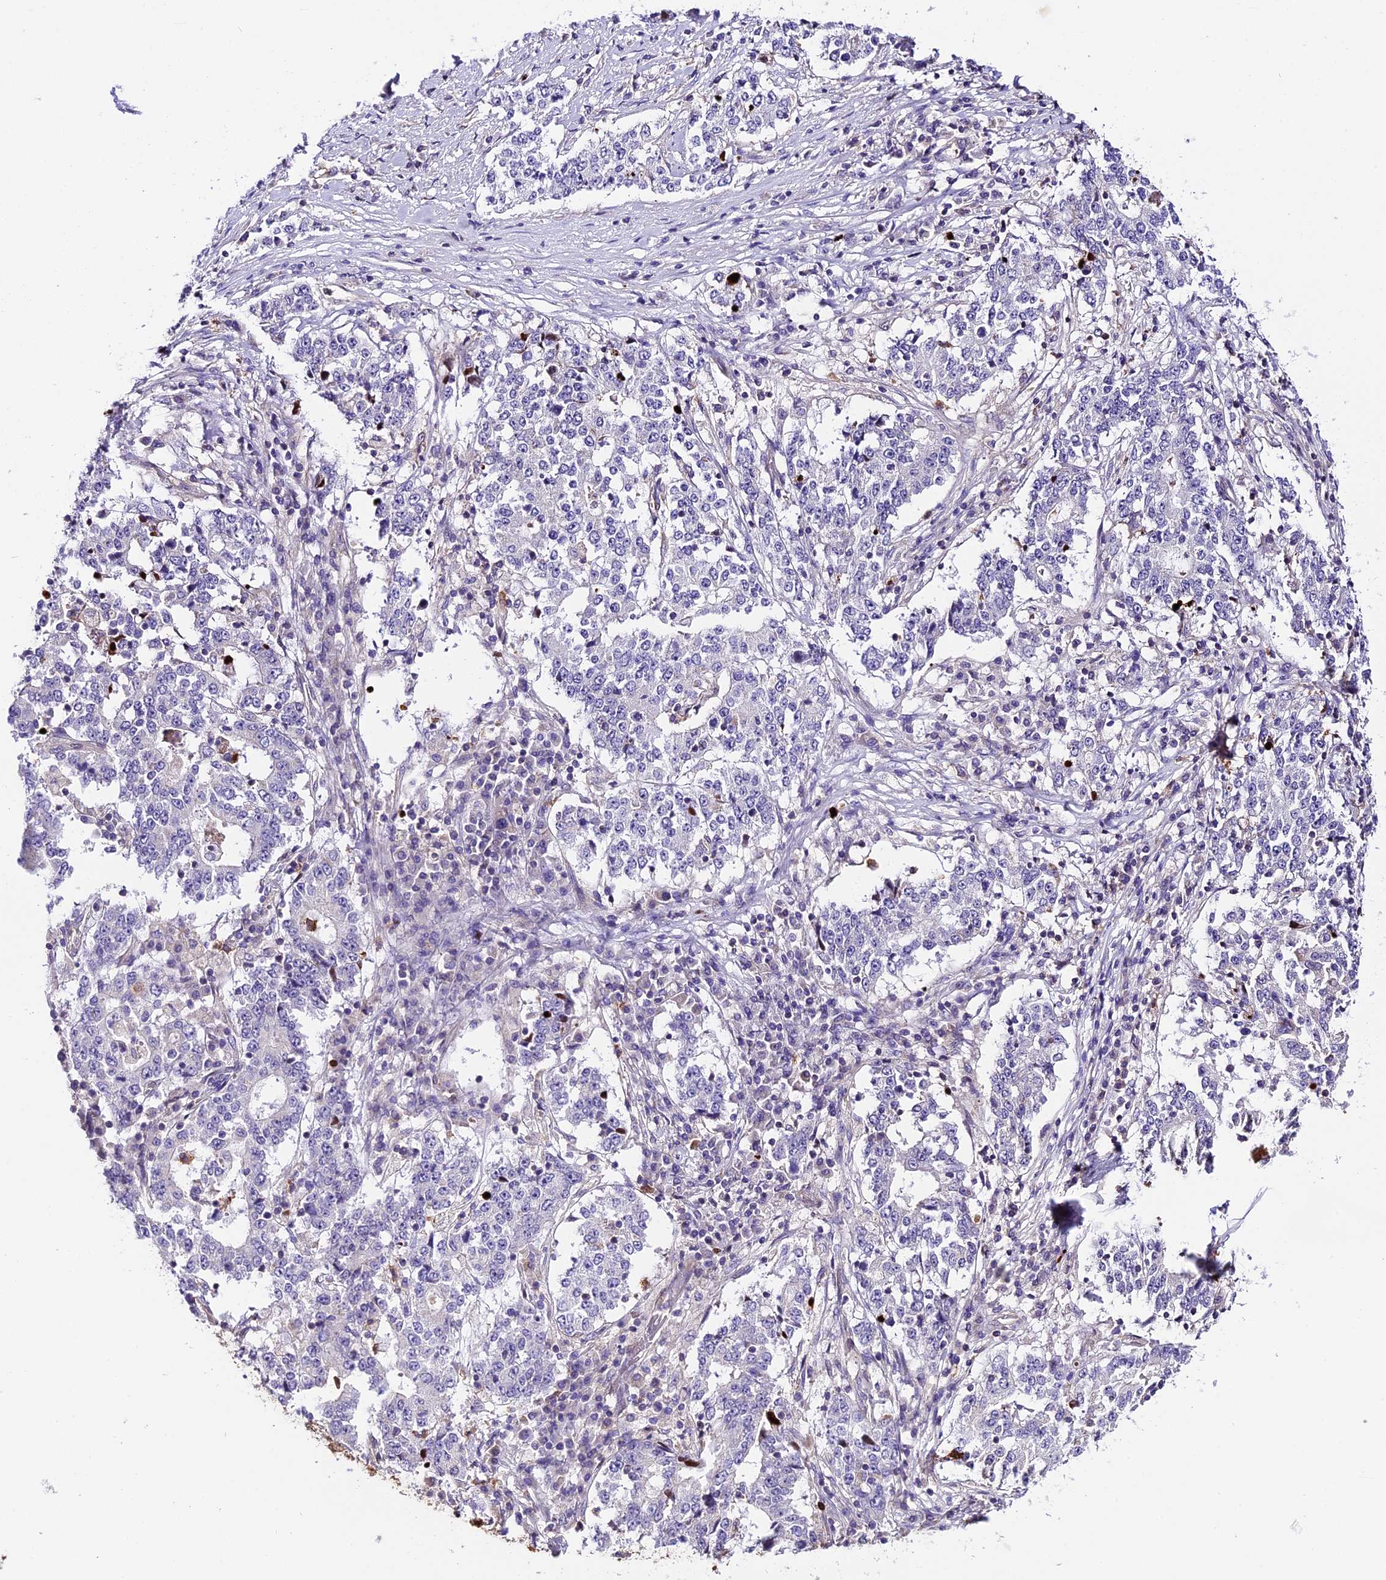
{"staining": {"intensity": "negative", "quantity": "none", "location": "none"}, "tissue": "stomach cancer", "cell_type": "Tumor cells", "image_type": "cancer", "snomed": [{"axis": "morphology", "description": "Adenocarcinoma, NOS"}, {"axis": "topography", "description": "Stomach"}], "caption": "Stomach cancer was stained to show a protein in brown. There is no significant staining in tumor cells.", "gene": "MAP3K7CL", "patient": {"sex": "male", "age": 59}}